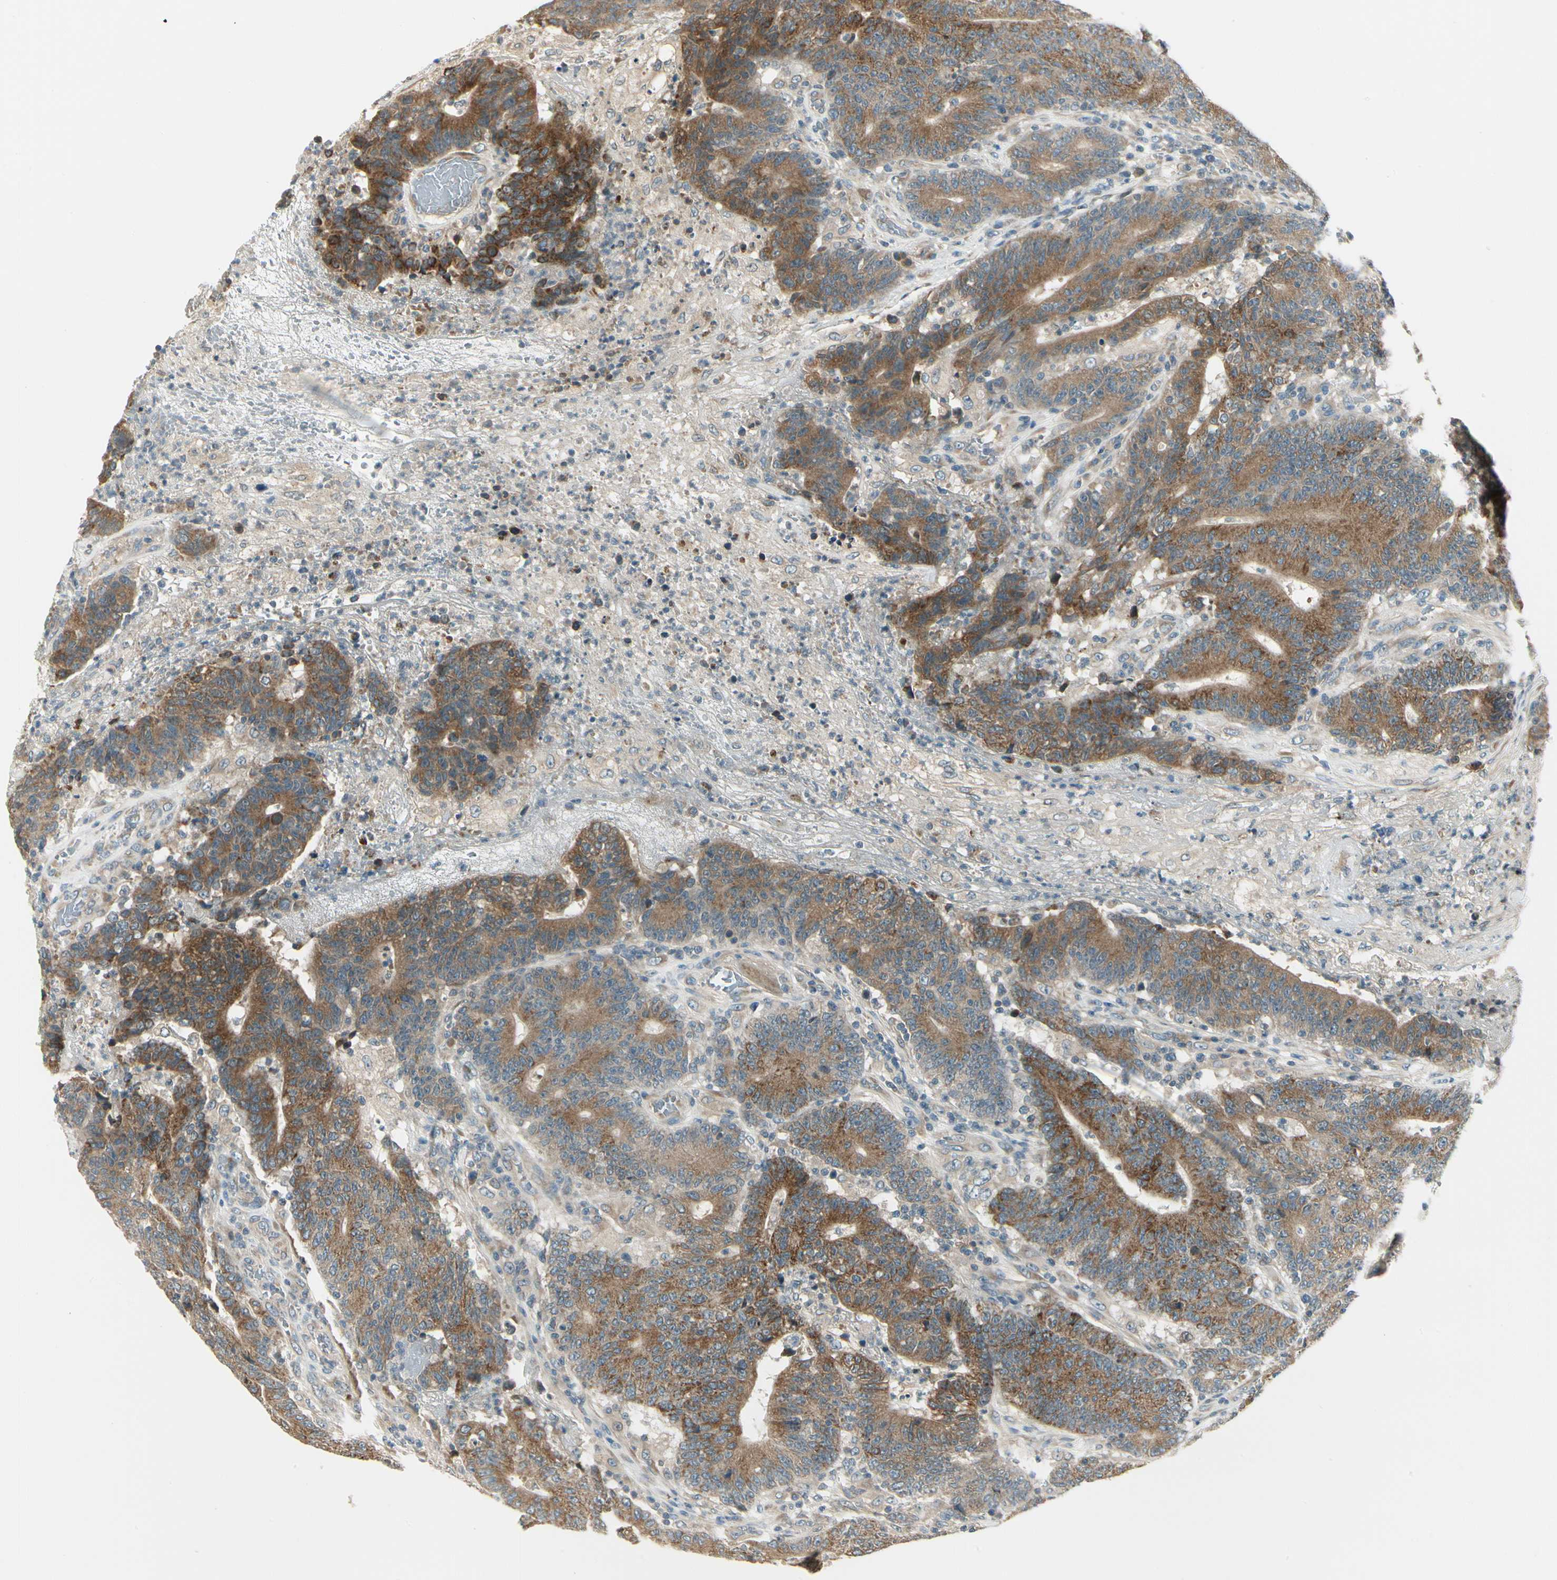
{"staining": {"intensity": "strong", "quantity": ">75%", "location": "cytoplasmic/membranous"}, "tissue": "colorectal cancer", "cell_type": "Tumor cells", "image_type": "cancer", "snomed": [{"axis": "morphology", "description": "Normal tissue, NOS"}, {"axis": "morphology", "description": "Adenocarcinoma, NOS"}, {"axis": "topography", "description": "Colon"}], "caption": "Immunohistochemical staining of human colorectal cancer (adenocarcinoma) demonstrates high levels of strong cytoplasmic/membranous protein staining in approximately >75% of tumor cells. The protein of interest is stained brown, and the nuclei are stained in blue (DAB IHC with brightfield microscopy, high magnification).", "gene": "BNIP1", "patient": {"sex": "female", "age": 75}}